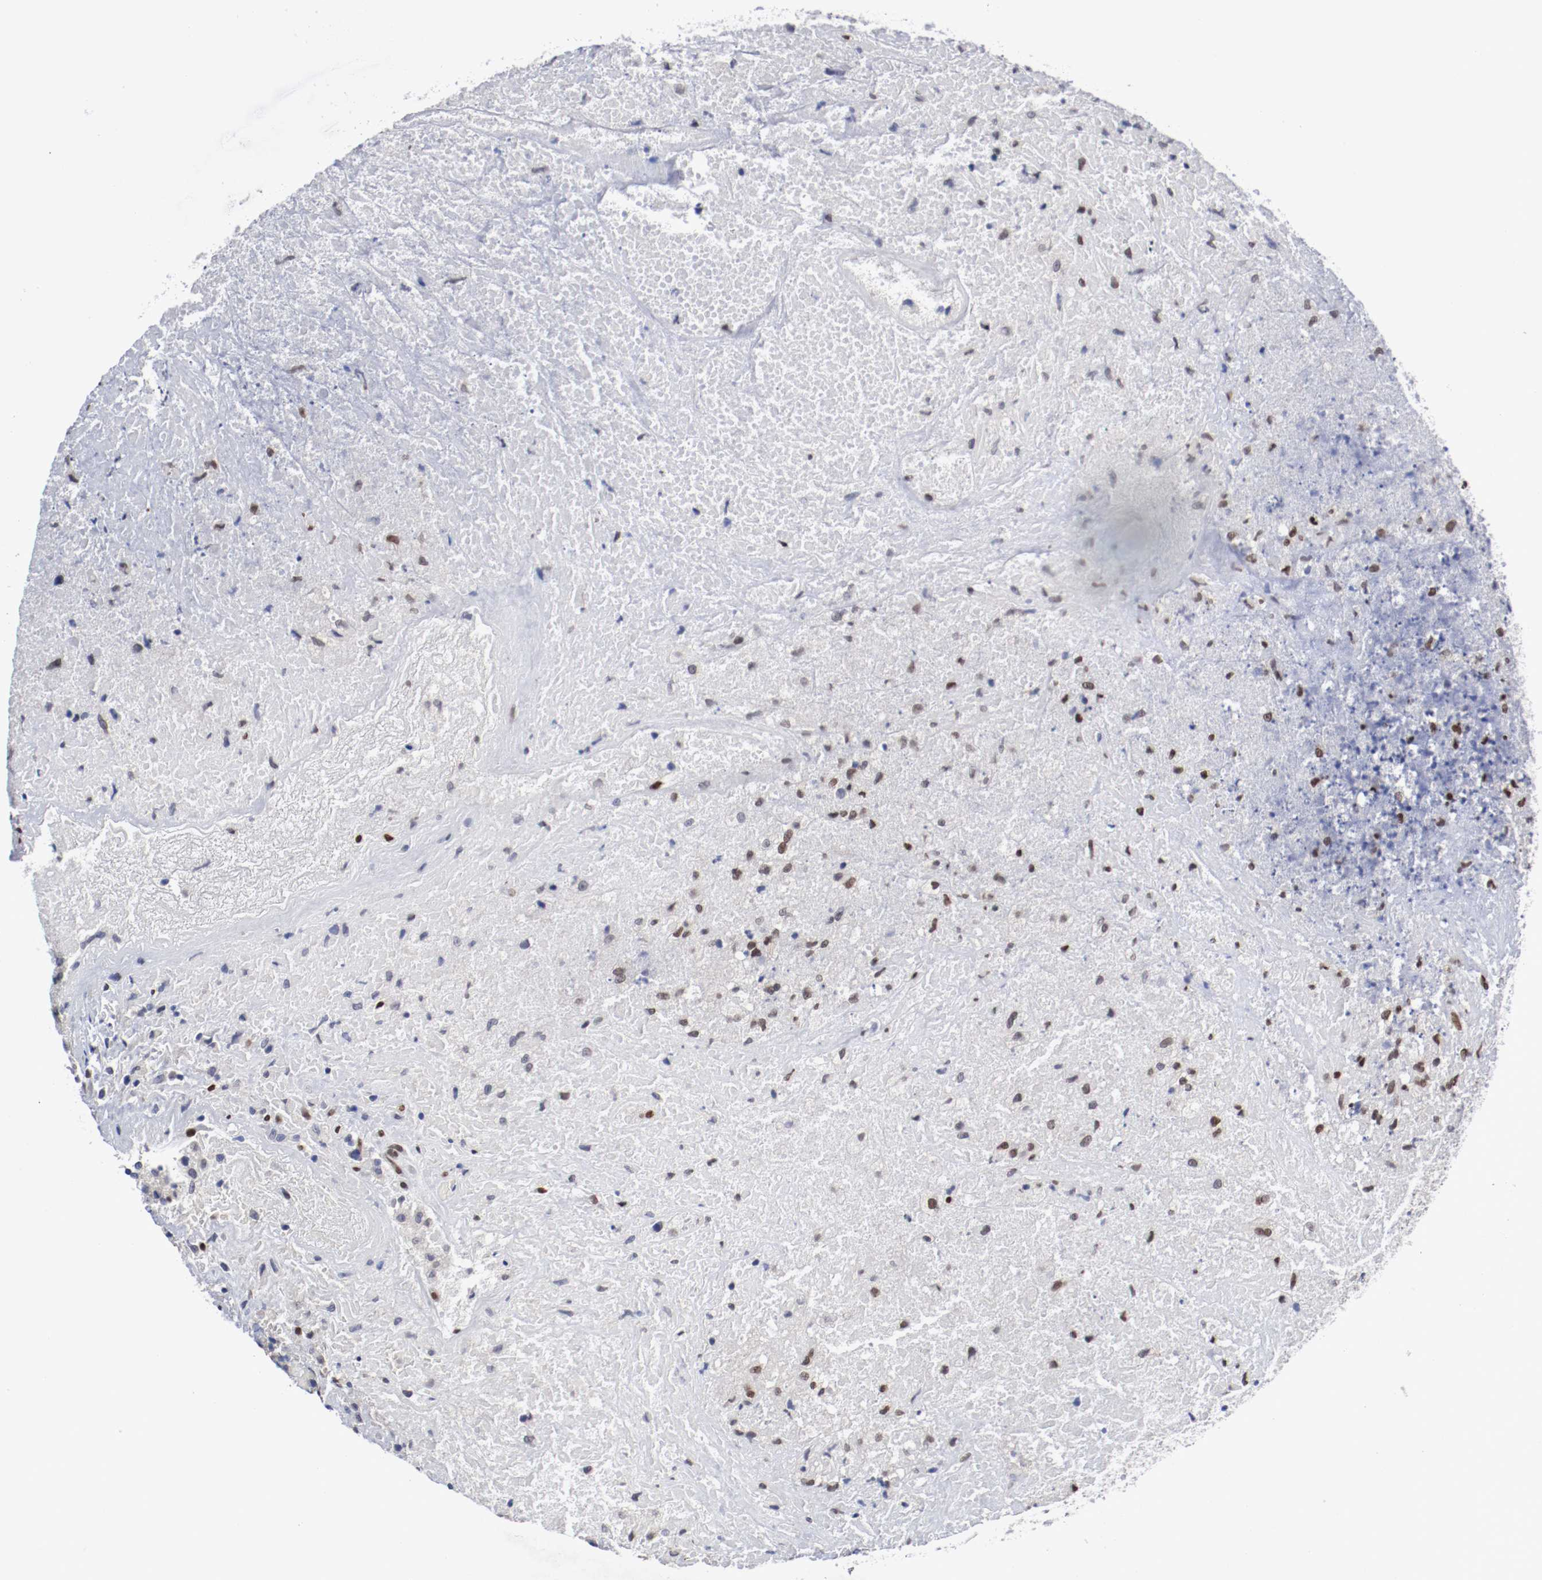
{"staining": {"intensity": "moderate", "quantity": "<25%", "location": "nuclear"}, "tissue": "testis cancer", "cell_type": "Tumor cells", "image_type": "cancer", "snomed": [{"axis": "morphology", "description": "Necrosis, NOS"}, {"axis": "morphology", "description": "Carcinoma, Embryonal, NOS"}, {"axis": "topography", "description": "Testis"}], "caption": "Moderate nuclear protein staining is appreciated in about <25% of tumor cells in testis cancer.", "gene": "FOSL2", "patient": {"sex": "male", "age": 19}}